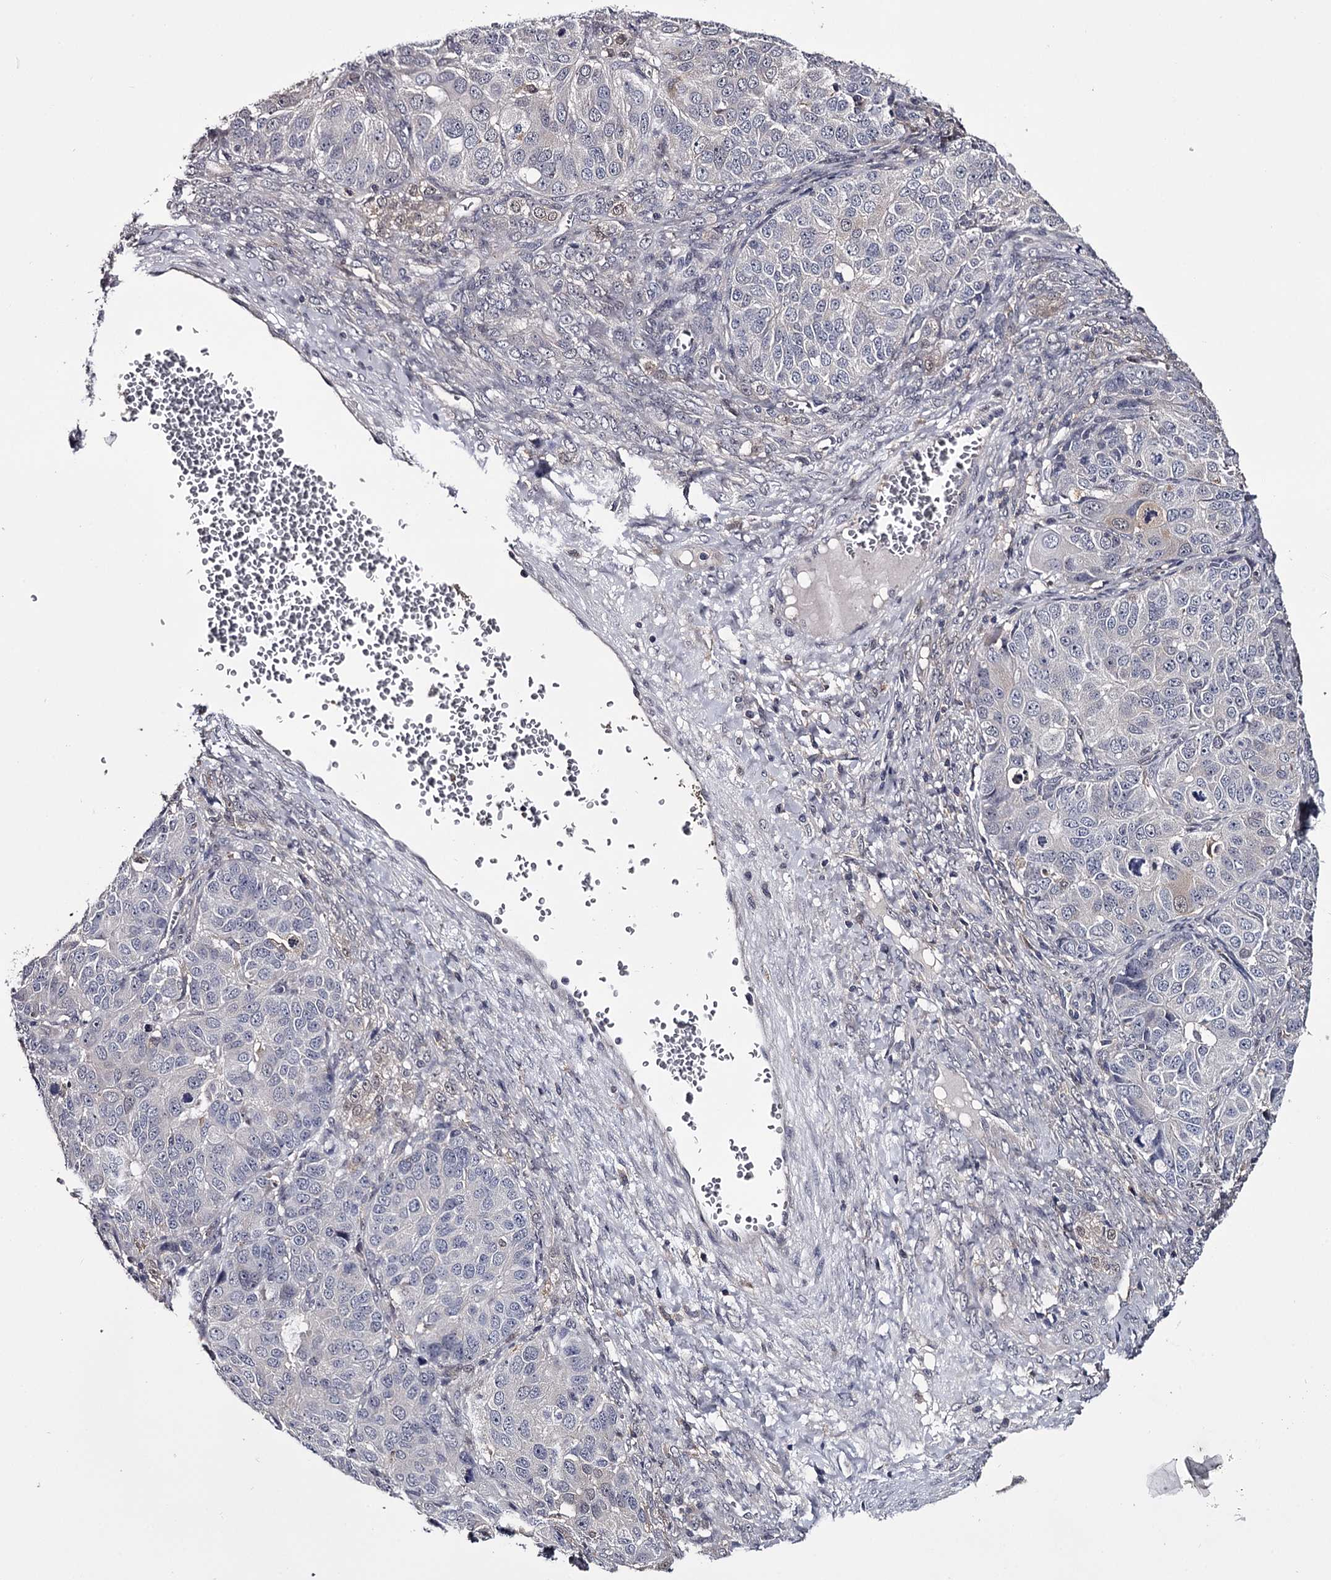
{"staining": {"intensity": "weak", "quantity": "<25%", "location": "nuclear"}, "tissue": "ovarian cancer", "cell_type": "Tumor cells", "image_type": "cancer", "snomed": [{"axis": "morphology", "description": "Carcinoma, endometroid"}, {"axis": "topography", "description": "Ovary"}], "caption": "Endometroid carcinoma (ovarian) was stained to show a protein in brown. There is no significant expression in tumor cells. (Brightfield microscopy of DAB immunohistochemistry (IHC) at high magnification).", "gene": "GSTO1", "patient": {"sex": "female", "age": 51}}